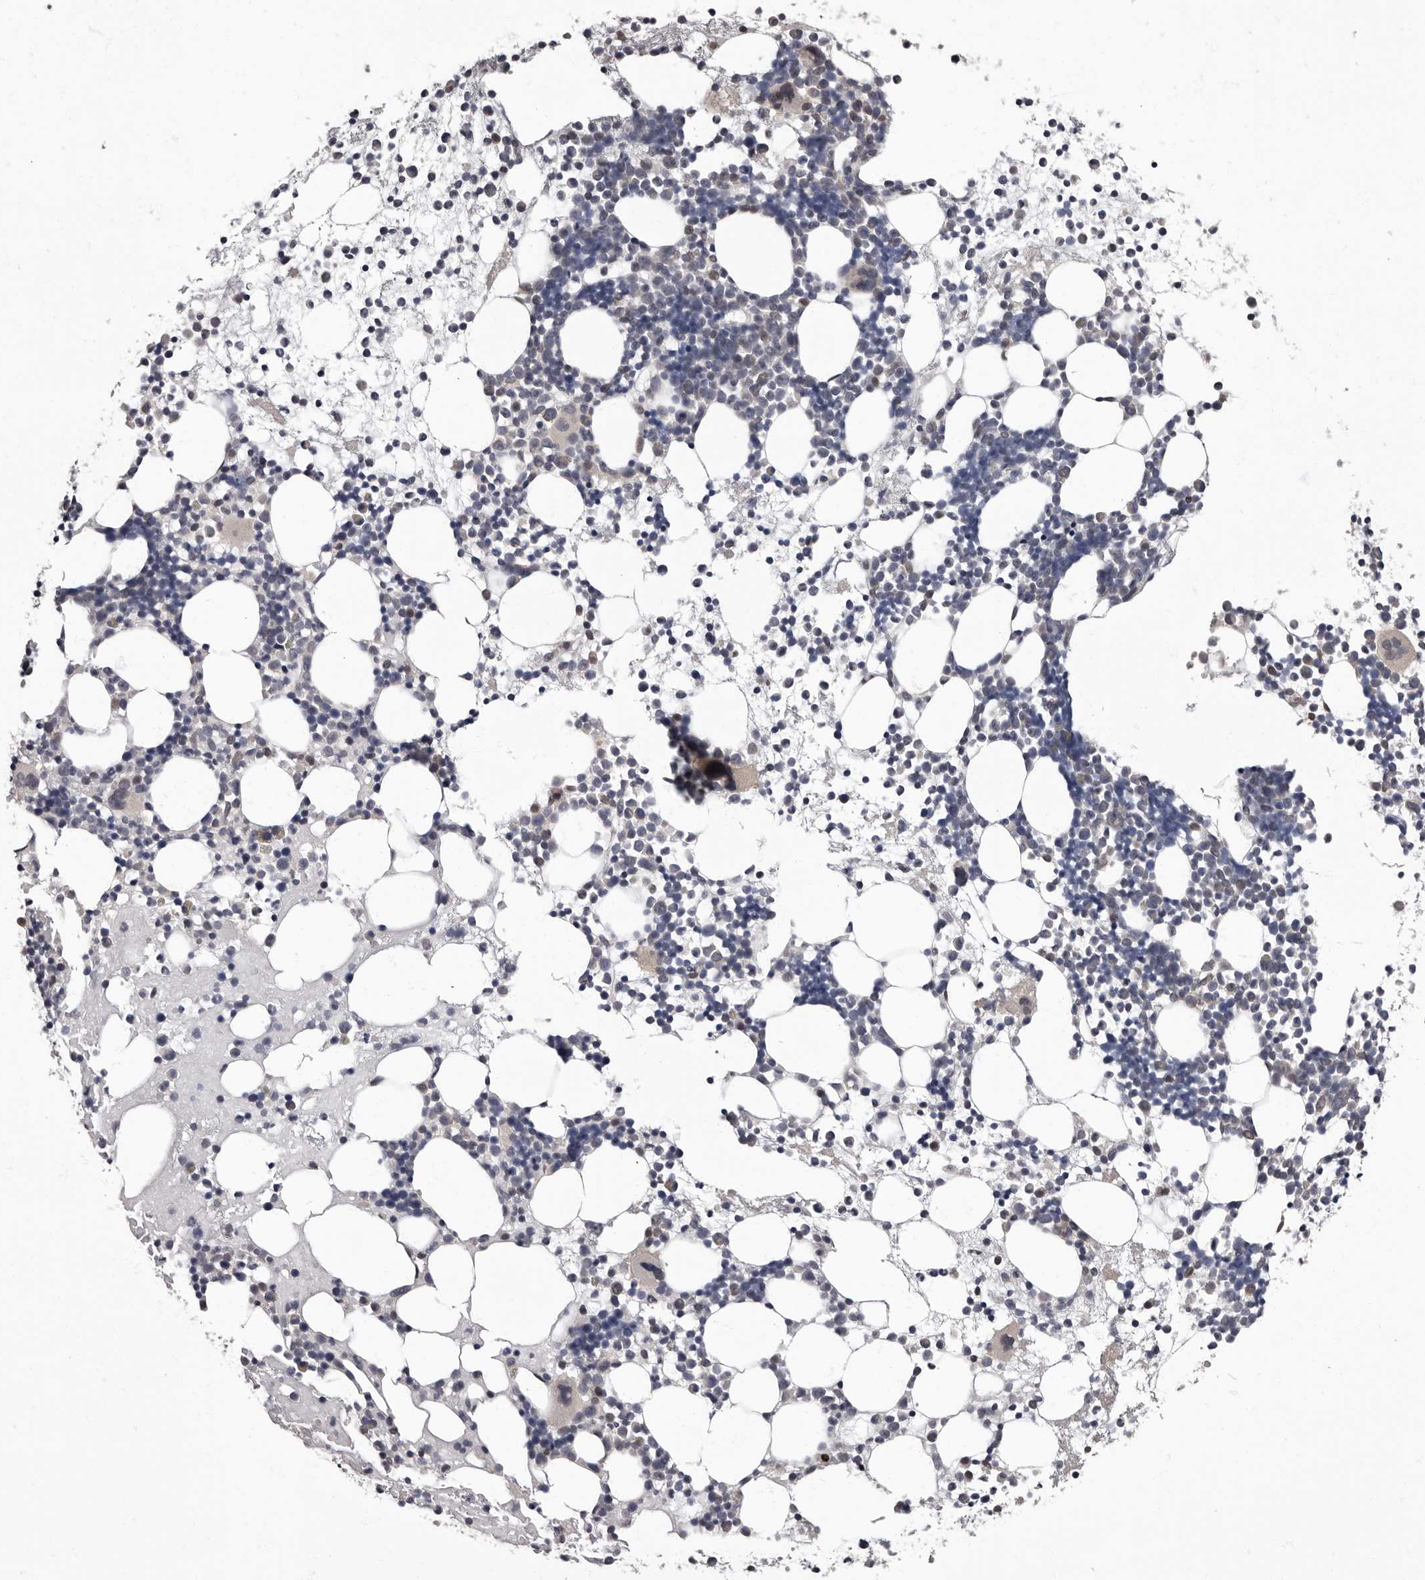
{"staining": {"intensity": "moderate", "quantity": "<25%", "location": "nuclear"}, "tissue": "bone marrow", "cell_type": "Hematopoietic cells", "image_type": "normal", "snomed": [{"axis": "morphology", "description": "Normal tissue, NOS"}, {"axis": "topography", "description": "Bone marrow"}], "caption": "Bone marrow stained with immunohistochemistry displays moderate nuclear positivity in about <25% of hematopoietic cells.", "gene": "C1orf50", "patient": {"sex": "female", "age": 57}}